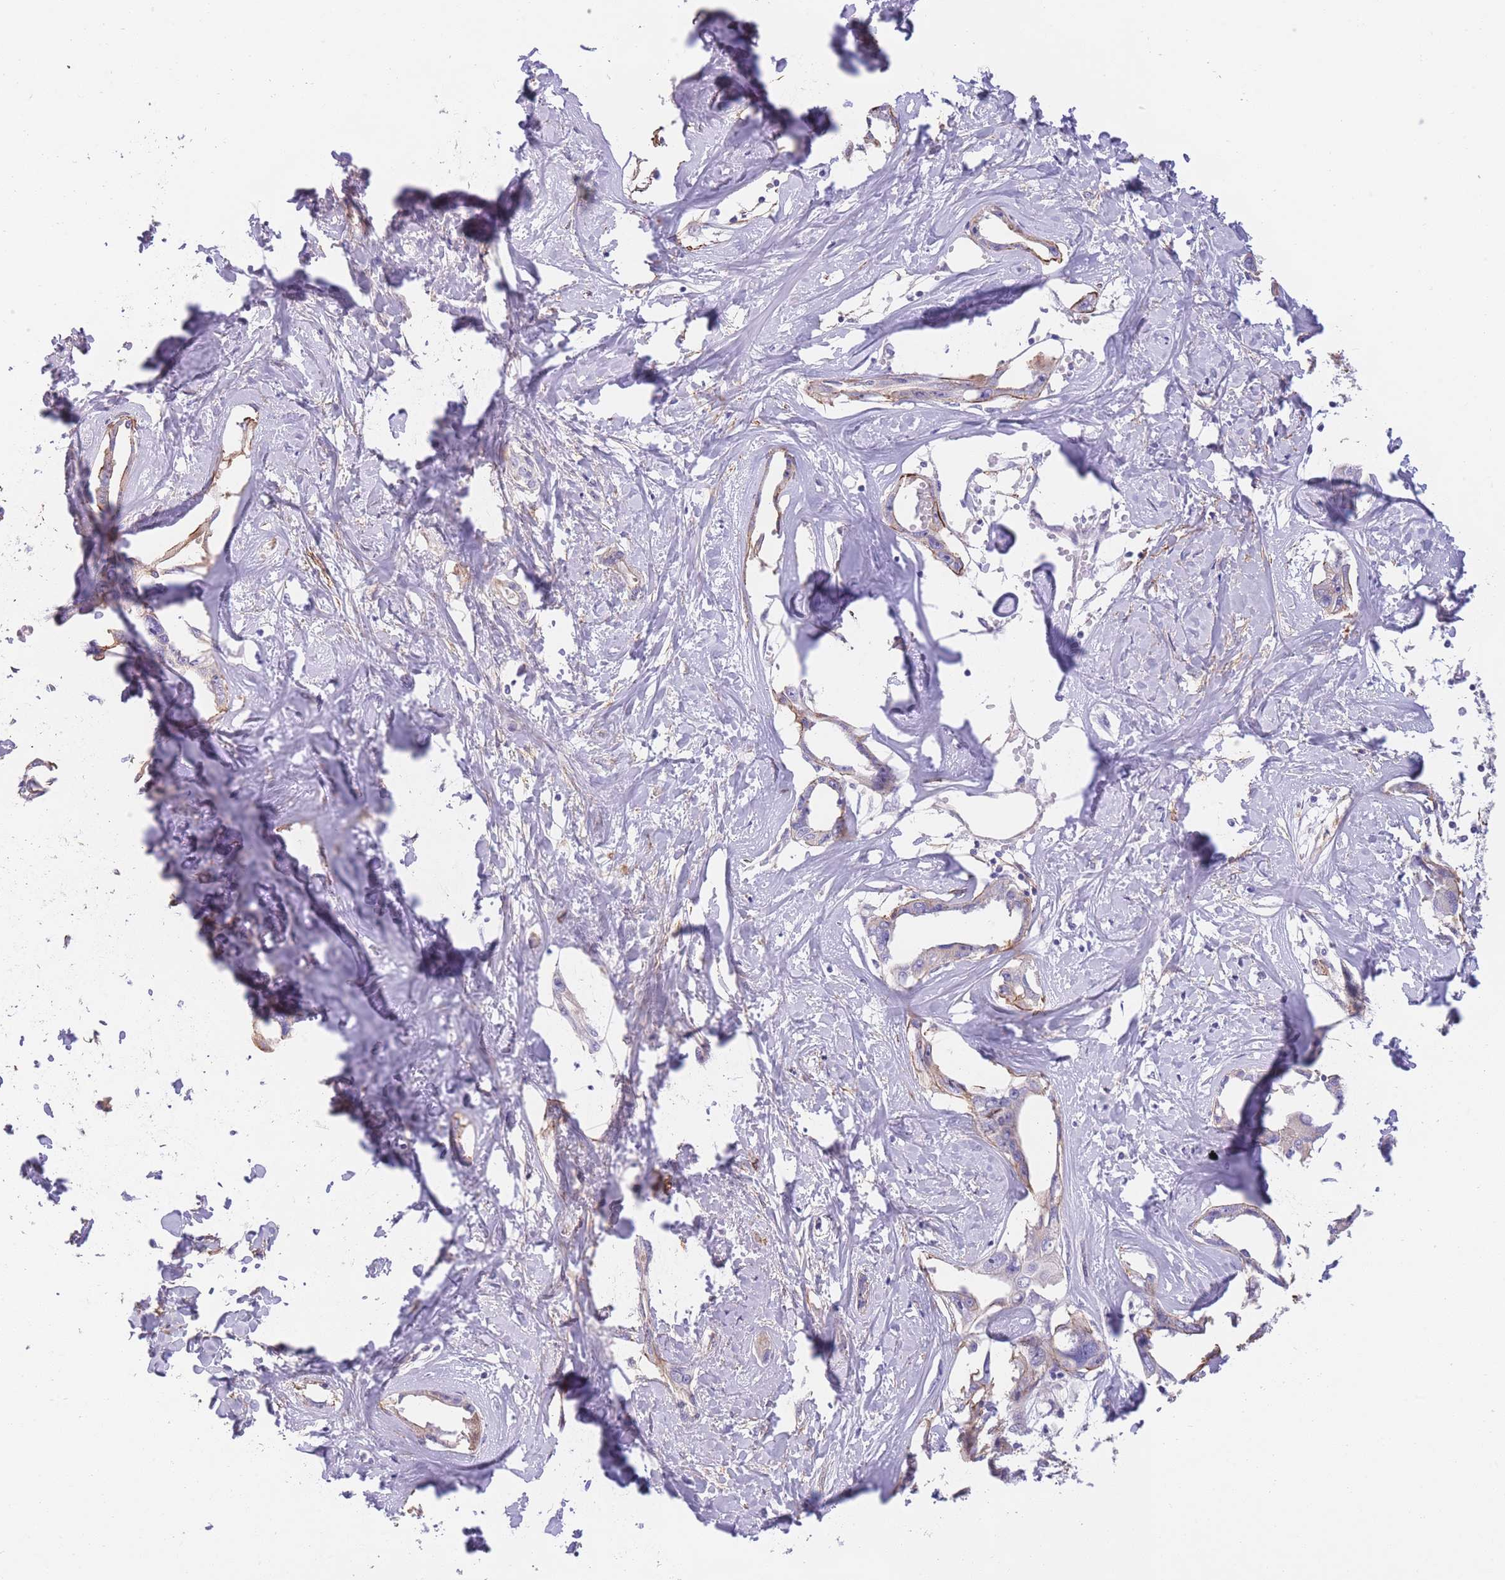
{"staining": {"intensity": "weak", "quantity": "<25%", "location": "cytoplasmic/membranous"}, "tissue": "liver cancer", "cell_type": "Tumor cells", "image_type": "cancer", "snomed": [{"axis": "morphology", "description": "Cholangiocarcinoma"}, {"axis": "topography", "description": "Liver"}], "caption": "A high-resolution histopathology image shows IHC staining of liver cholangiocarcinoma, which exhibits no significant expression in tumor cells.", "gene": "FAM124A", "patient": {"sex": "male", "age": 59}}